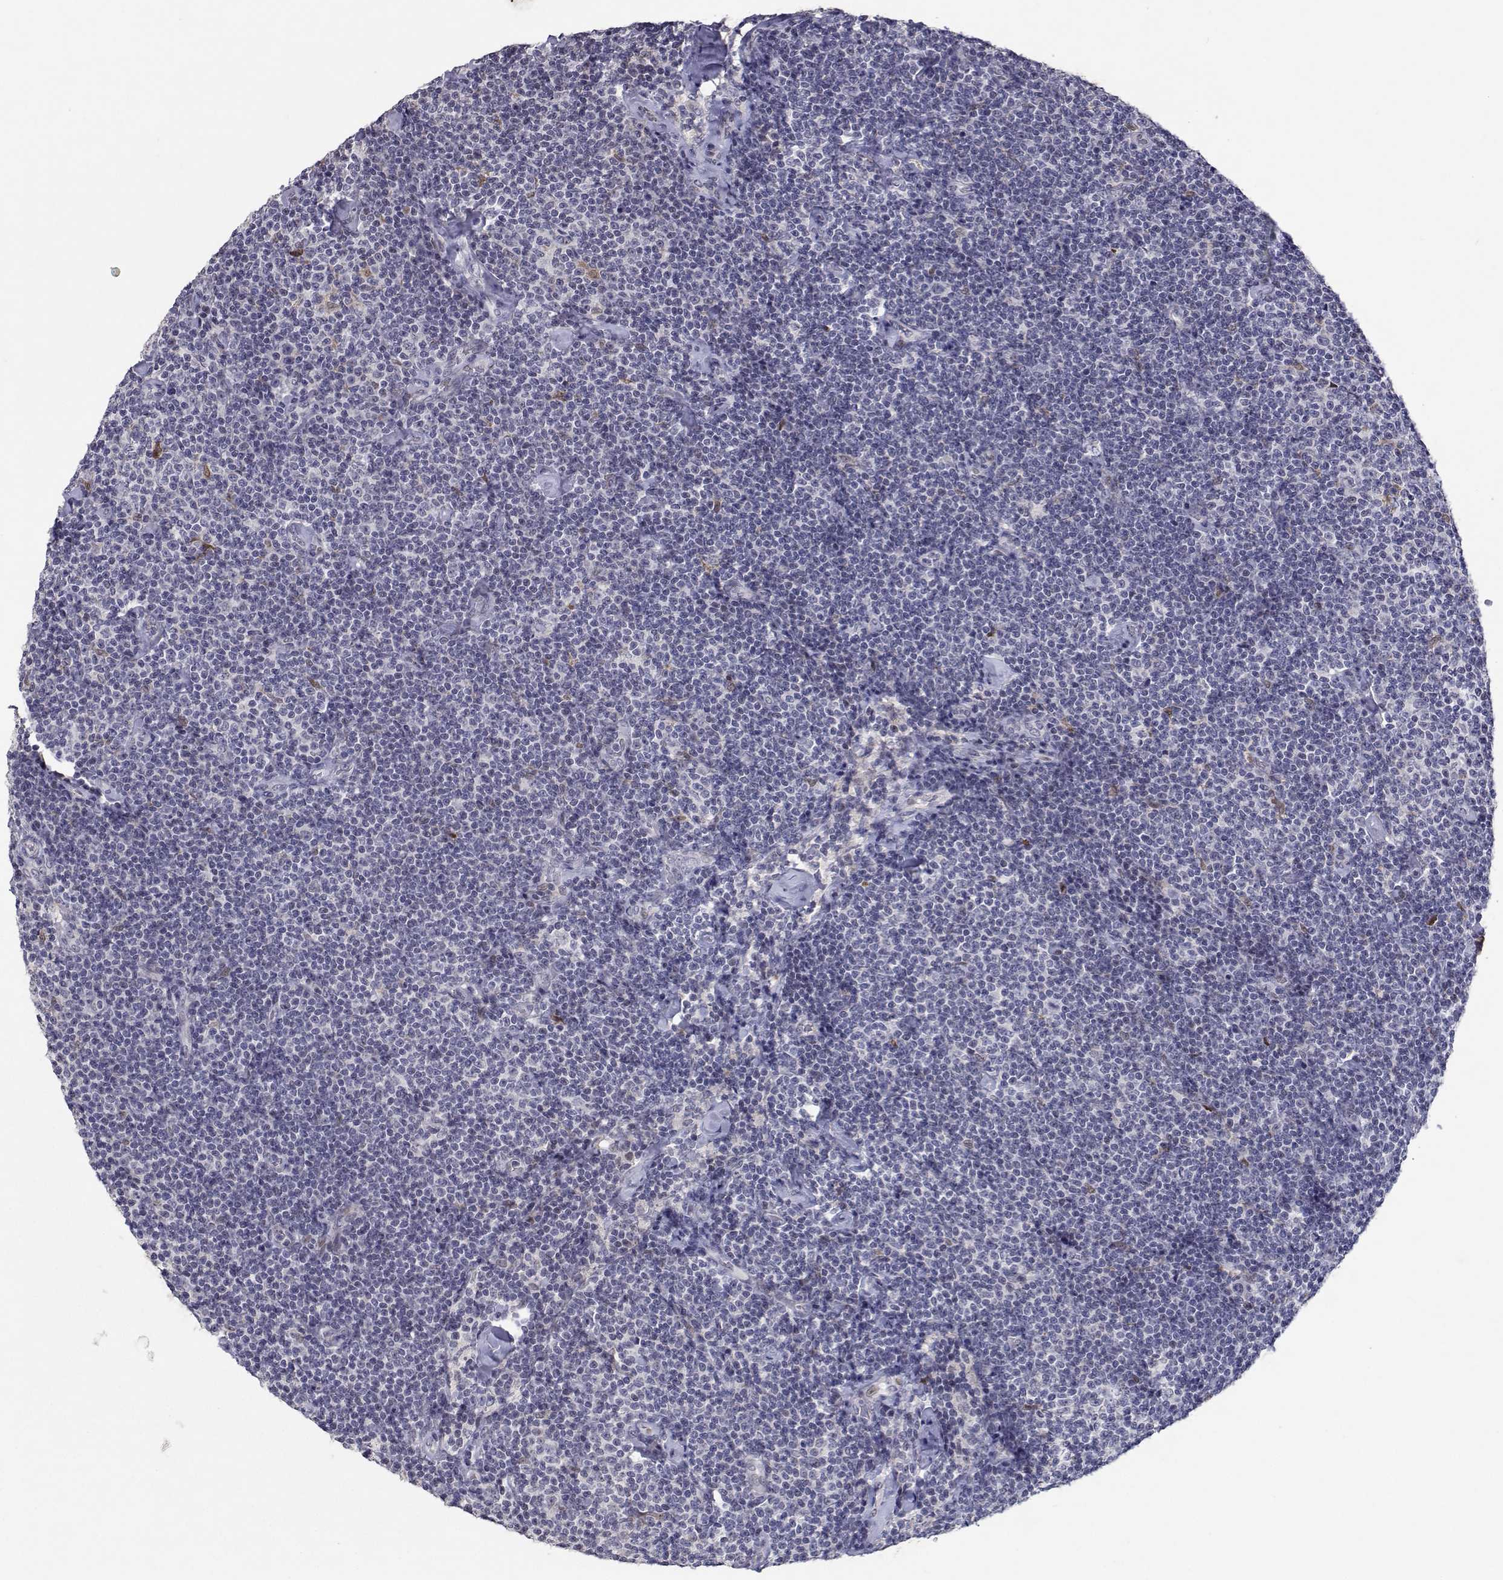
{"staining": {"intensity": "negative", "quantity": "none", "location": "none"}, "tissue": "lymphoma", "cell_type": "Tumor cells", "image_type": "cancer", "snomed": [{"axis": "morphology", "description": "Malignant lymphoma, non-Hodgkin's type, Low grade"}, {"axis": "topography", "description": "Lymph node"}], "caption": "This is an immunohistochemistry photomicrograph of malignant lymphoma, non-Hodgkin's type (low-grade). There is no positivity in tumor cells.", "gene": "RBPJL", "patient": {"sex": "male", "age": 81}}